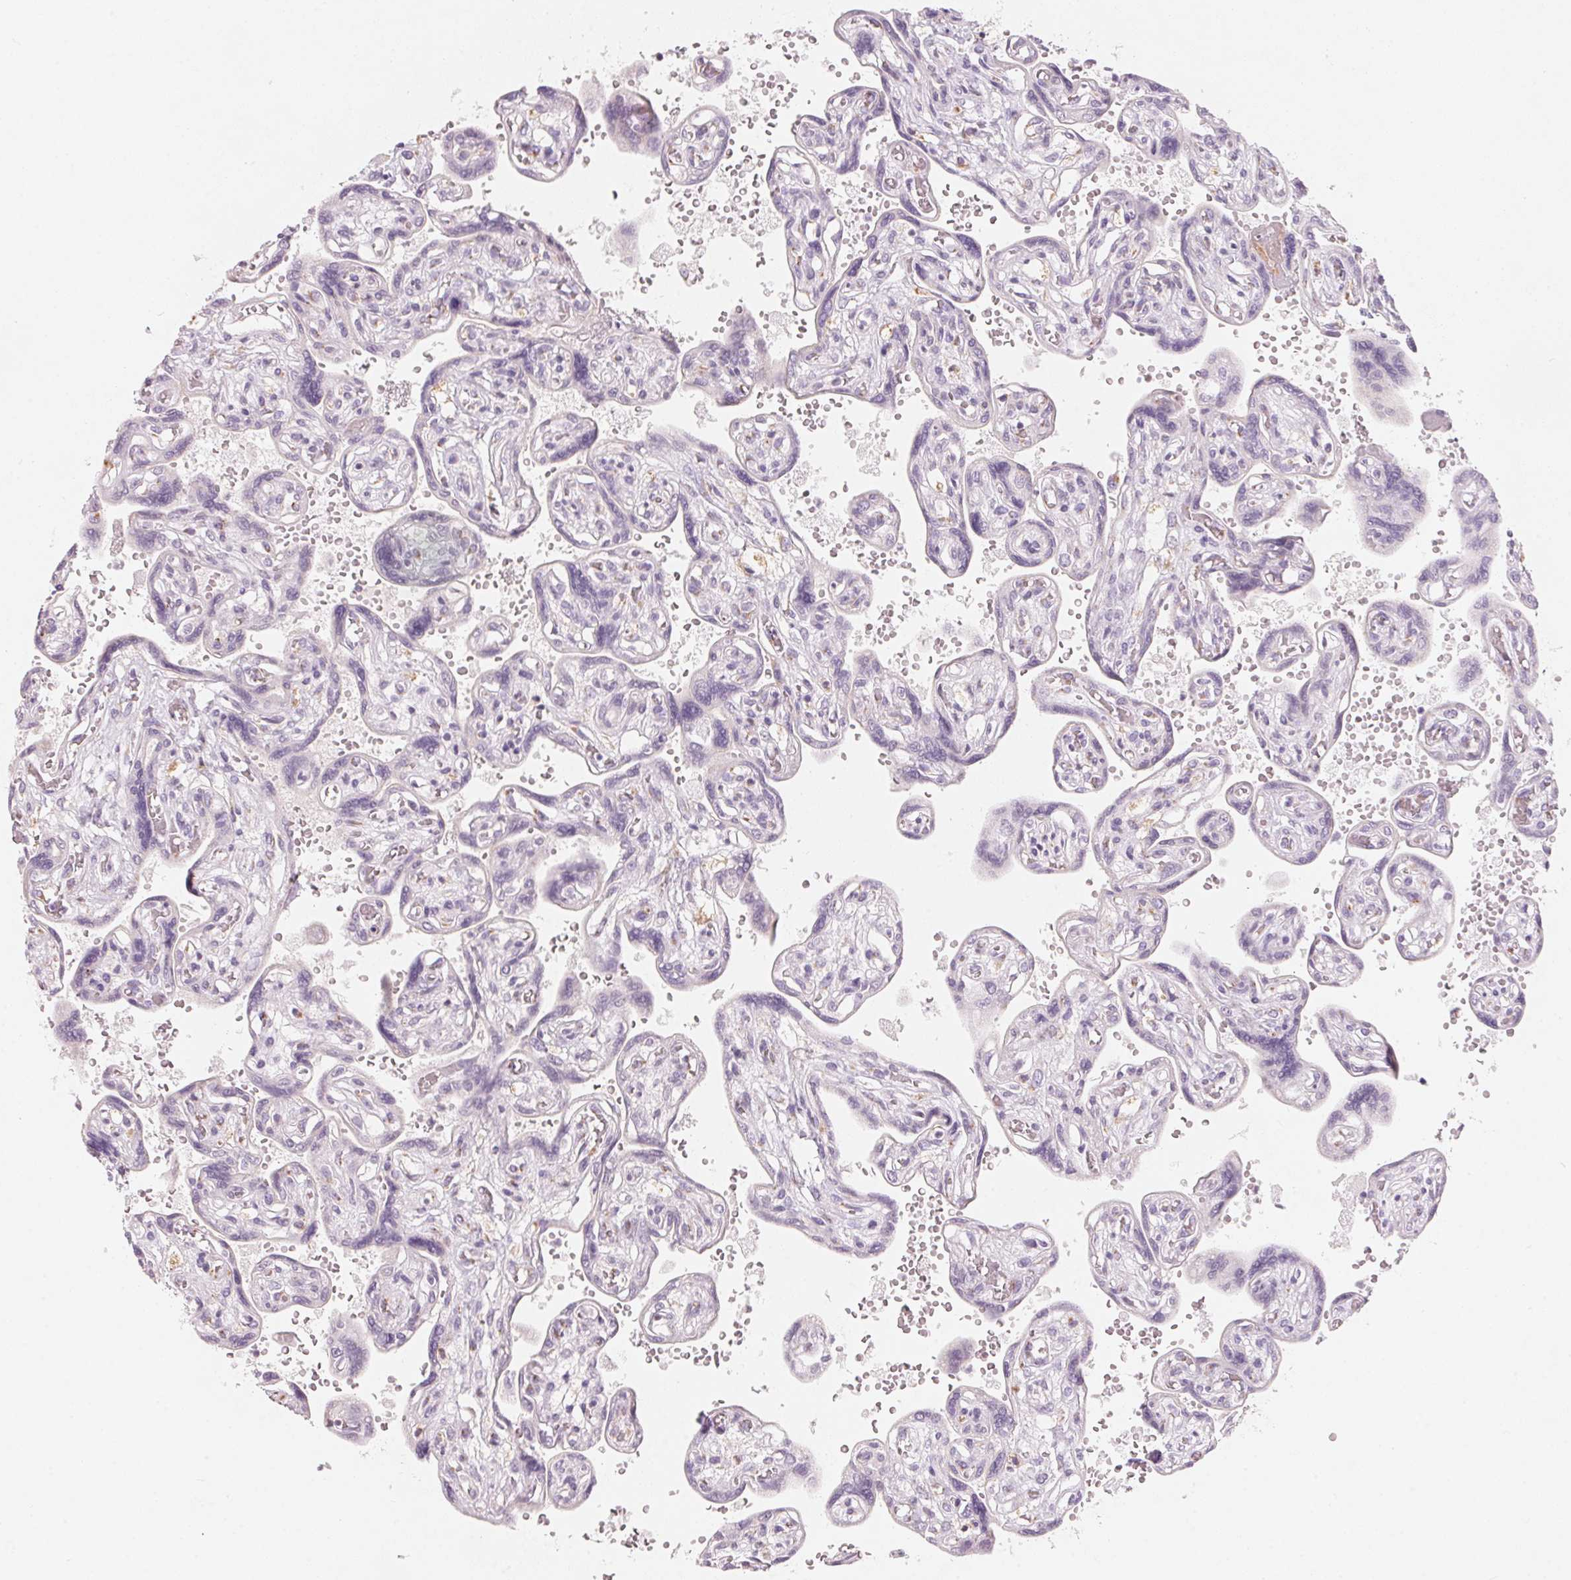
{"staining": {"intensity": "weak", "quantity": "<25%", "location": "cytoplasmic/membranous"}, "tissue": "placenta", "cell_type": "Decidual cells", "image_type": "normal", "snomed": [{"axis": "morphology", "description": "Normal tissue, NOS"}, {"axis": "topography", "description": "Placenta"}], "caption": "Decidual cells are negative for brown protein staining in normal placenta. (Stains: DAB immunohistochemistry (IHC) with hematoxylin counter stain, Microscopy: brightfield microscopy at high magnification).", "gene": "DRAM2", "patient": {"sex": "female", "age": 32}}